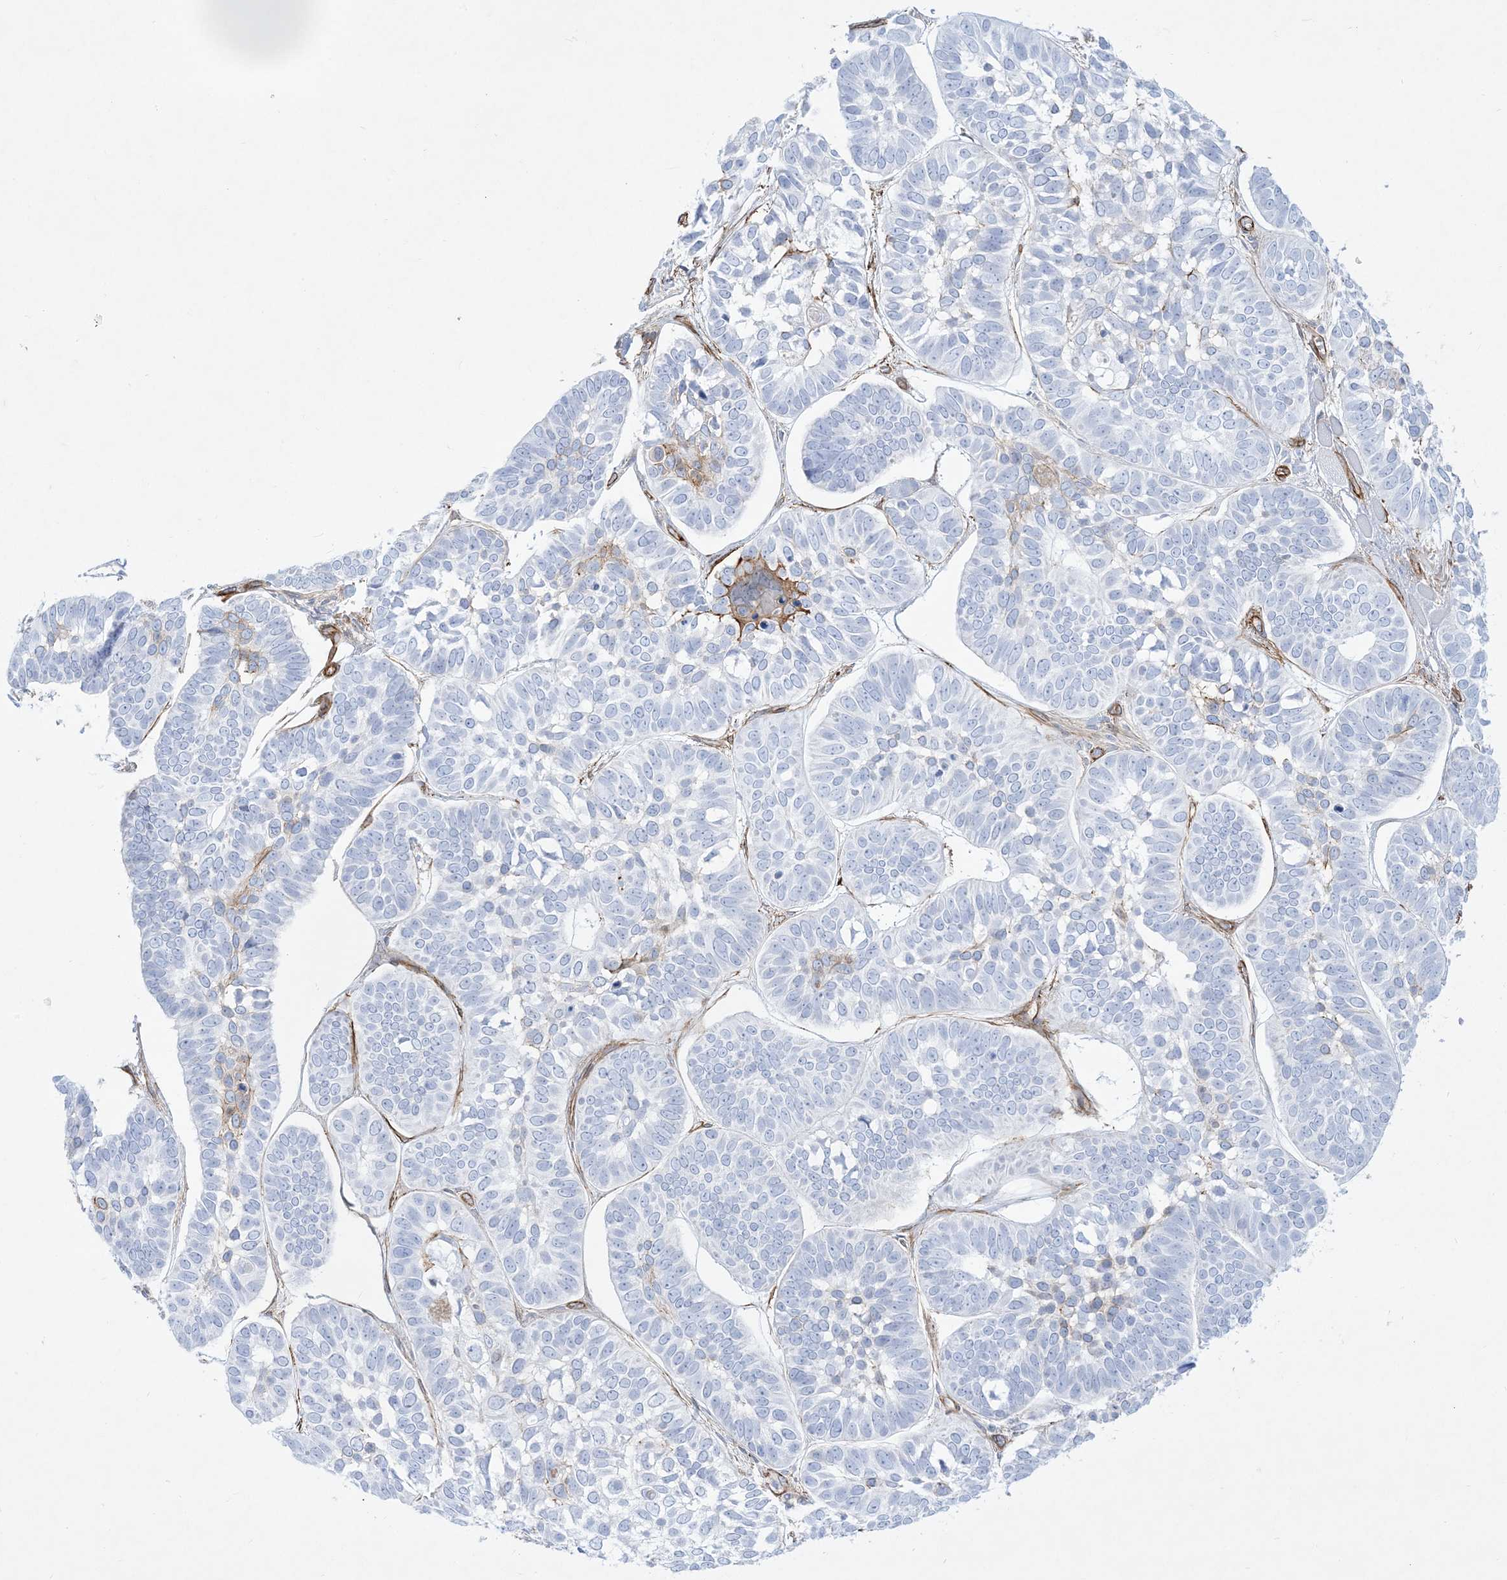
{"staining": {"intensity": "negative", "quantity": "none", "location": "none"}, "tissue": "skin cancer", "cell_type": "Tumor cells", "image_type": "cancer", "snomed": [{"axis": "morphology", "description": "Basal cell carcinoma"}, {"axis": "topography", "description": "Skin"}], "caption": "Photomicrograph shows no protein expression in tumor cells of skin cancer (basal cell carcinoma) tissue.", "gene": "B3GNT7", "patient": {"sex": "male", "age": 62}}